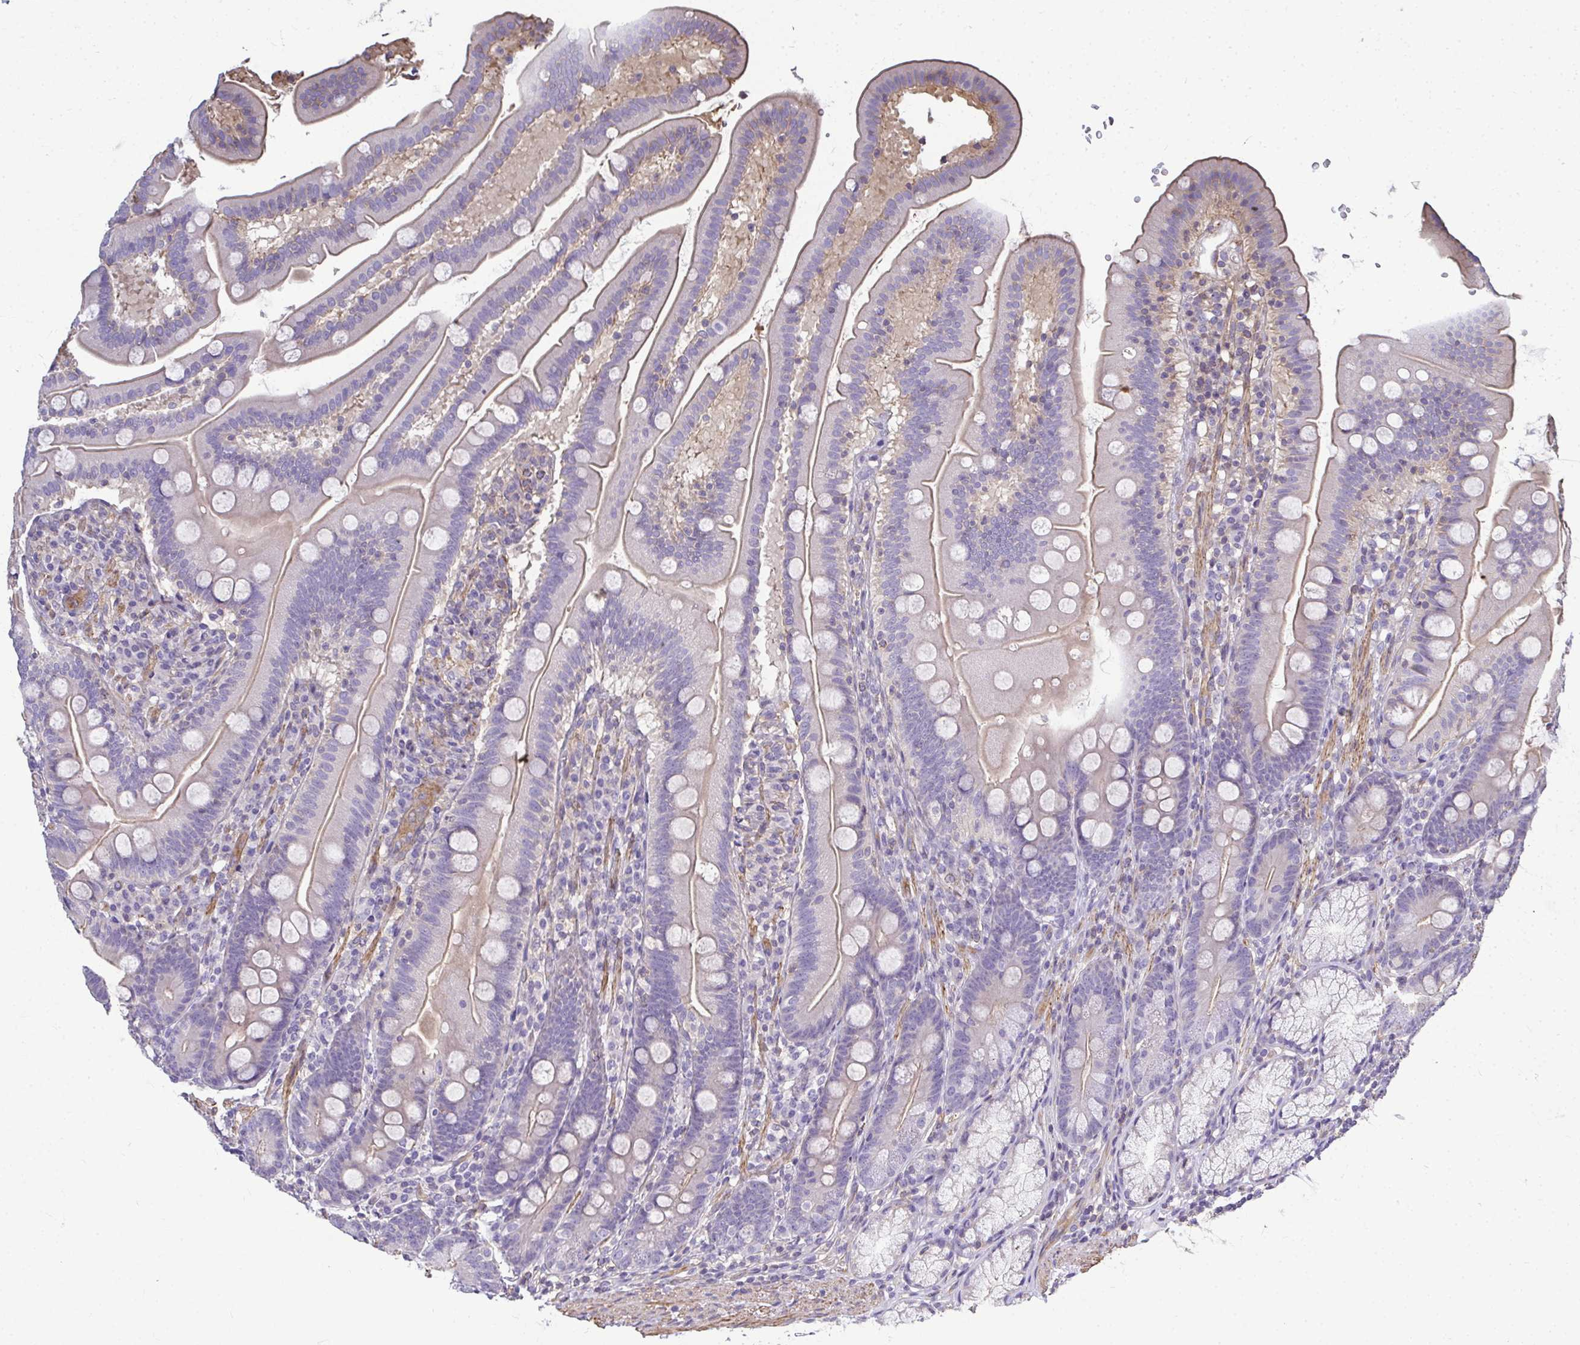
{"staining": {"intensity": "weak", "quantity": "25%-75%", "location": "cytoplasmic/membranous"}, "tissue": "duodenum", "cell_type": "Glandular cells", "image_type": "normal", "snomed": [{"axis": "morphology", "description": "Normal tissue, NOS"}, {"axis": "topography", "description": "Duodenum"}], "caption": "The image exhibits immunohistochemical staining of unremarkable duodenum. There is weak cytoplasmic/membranous expression is seen in about 25%-75% of glandular cells. The staining was performed using DAB, with brown indicating positive protein expression. Nuclei are stained blue with hematoxylin.", "gene": "MYL1", "patient": {"sex": "female", "age": 67}}